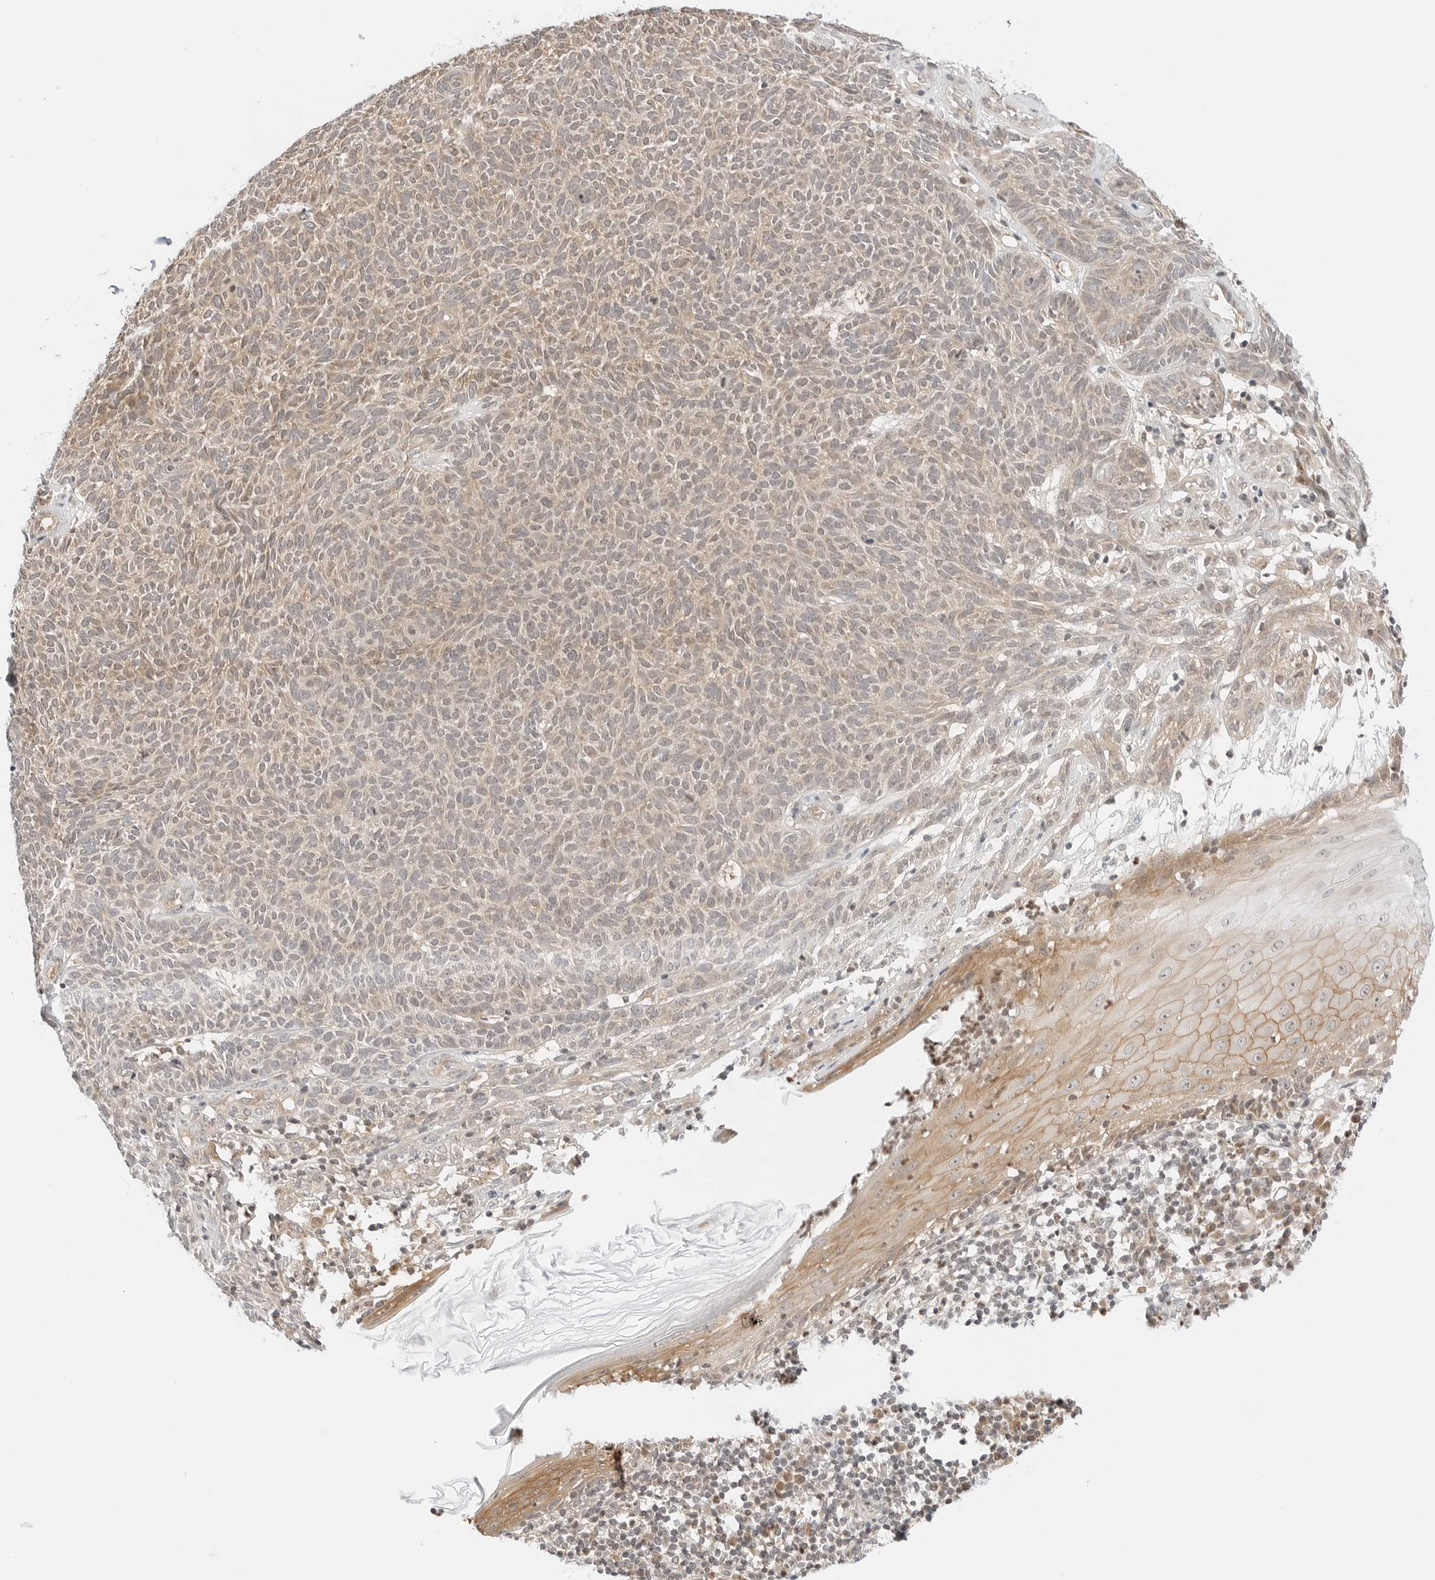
{"staining": {"intensity": "weak", "quantity": "25%-75%", "location": "cytoplasmic/membranous"}, "tissue": "skin cancer", "cell_type": "Tumor cells", "image_type": "cancer", "snomed": [{"axis": "morphology", "description": "Squamous cell carcinoma, NOS"}, {"axis": "topography", "description": "Skin"}], "caption": "Weak cytoplasmic/membranous expression is identified in about 25%-75% of tumor cells in skin cancer.", "gene": "IQCC", "patient": {"sex": "female", "age": 90}}